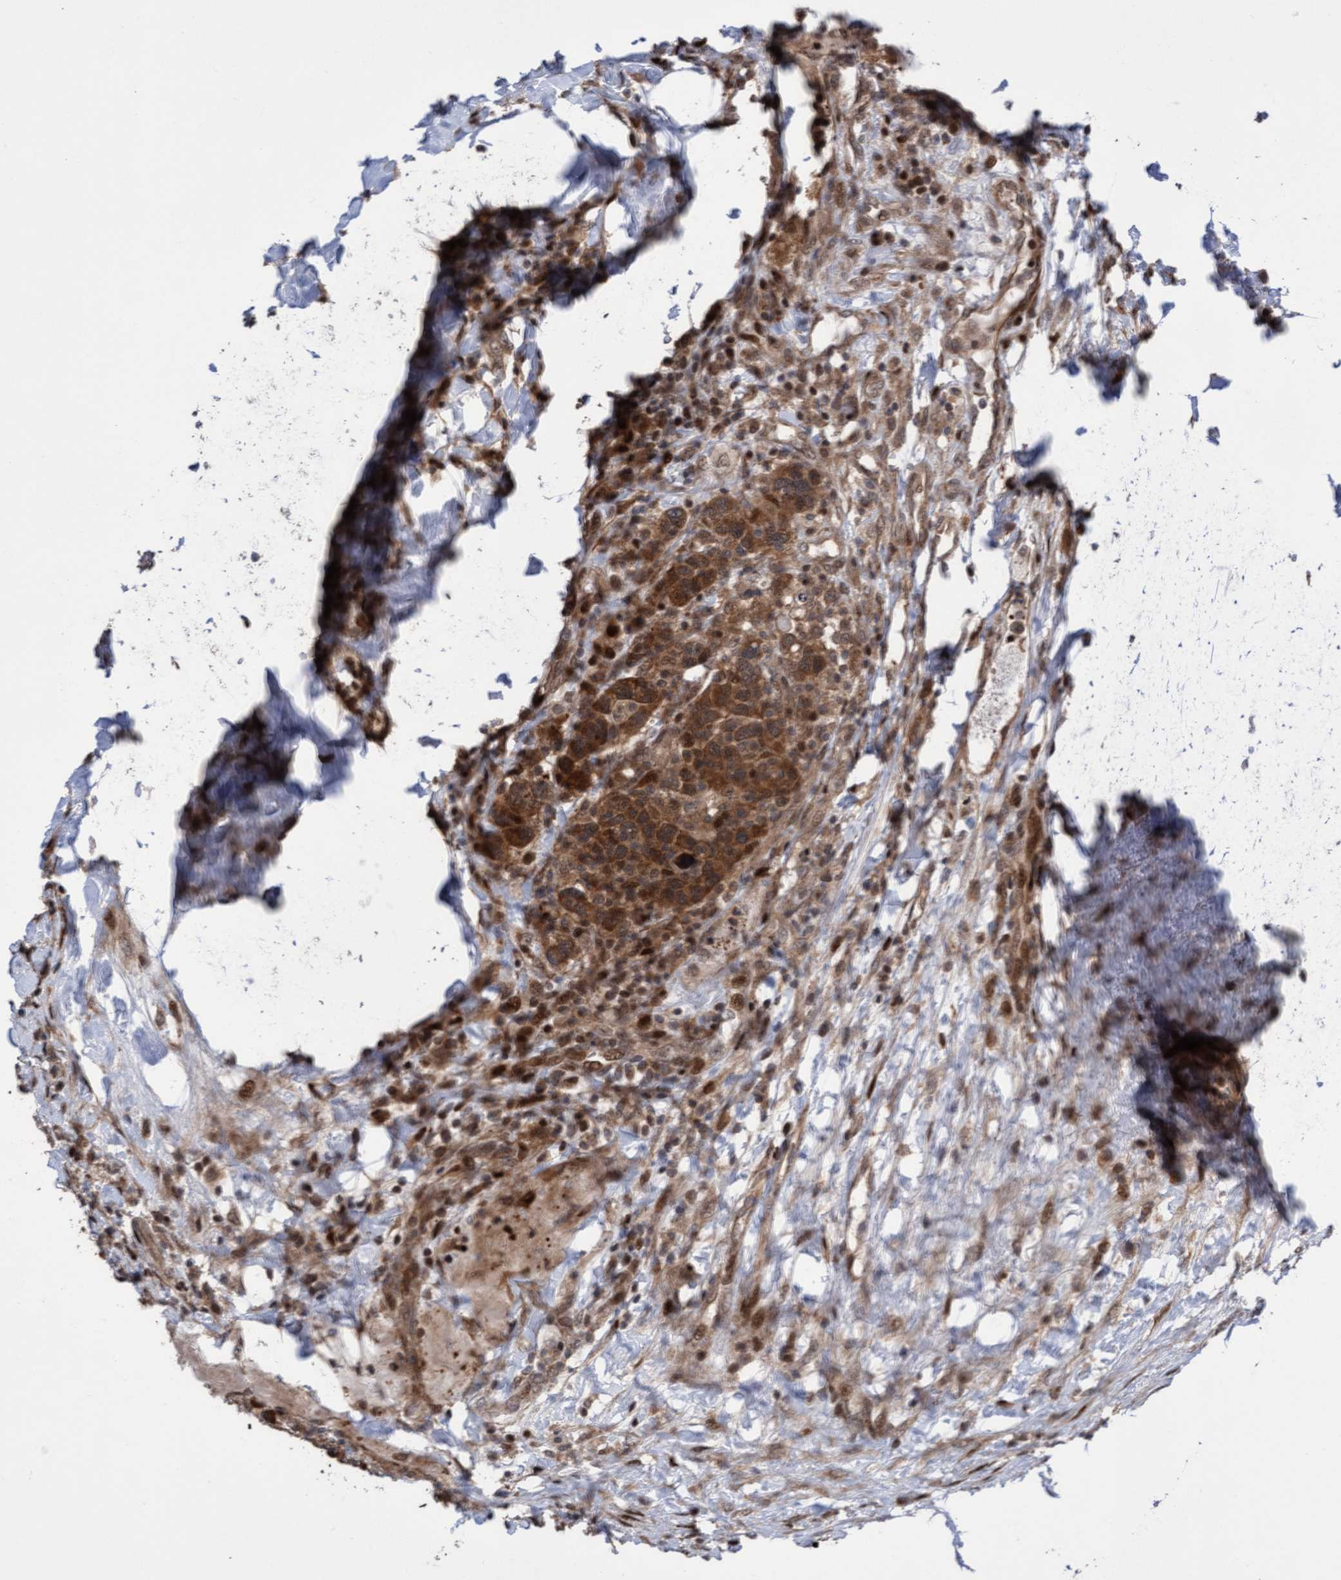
{"staining": {"intensity": "moderate", "quantity": ">75%", "location": "cytoplasmic/membranous"}, "tissue": "breast cancer", "cell_type": "Tumor cells", "image_type": "cancer", "snomed": [{"axis": "morphology", "description": "Duct carcinoma"}, {"axis": "topography", "description": "Breast"}], "caption": "DAB immunohistochemical staining of human breast cancer (invasive ductal carcinoma) displays moderate cytoplasmic/membranous protein positivity in about >75% of tumor cells. The staining was performed using DAB to visualize the protein expression in brown, while the nuclei were stained in blue with hematoxylin (Magnification: 20x).", "gene": "ITFG1", "patient": {"sex": "female", "age": 37}}